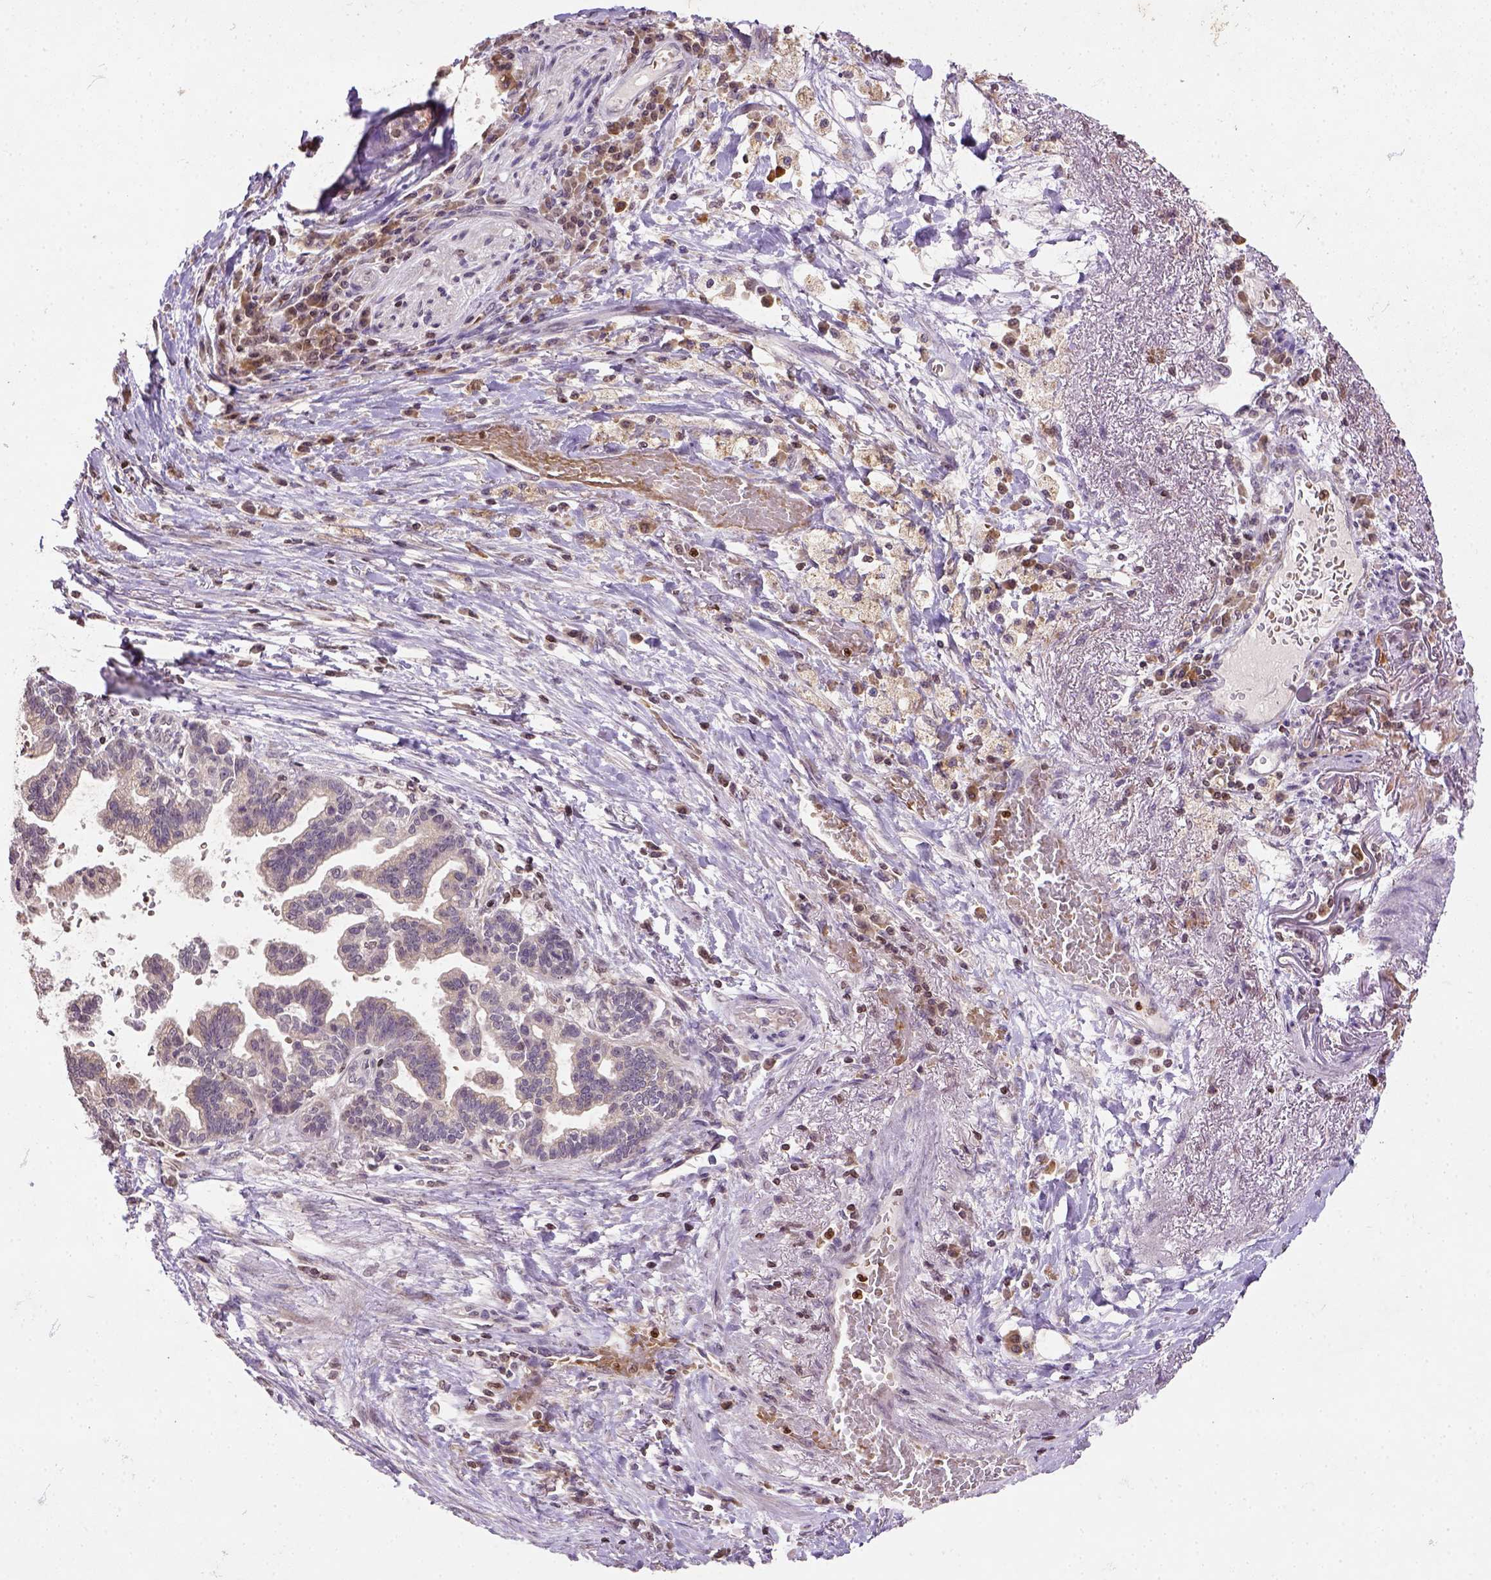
{"staining": {"intensity": "negative", "quantity": "none", "location": "none"}, "tissue": "stomach cancer", "cell_type": "Tumor cells", "image_type": "cancer", "snomed": [{"axis": "morphology", "description": "Adenocarcinoma, NOS"}, {"axis": "topography", "description": "Stomach"}], "caption": "Stomach cancer (adenocarcinoma) stained for a protein using immunohistochemistry exhibits no staining tumor cells.", "gene": "NUDT3", "patient": {"sex": "male", "age": 83}}